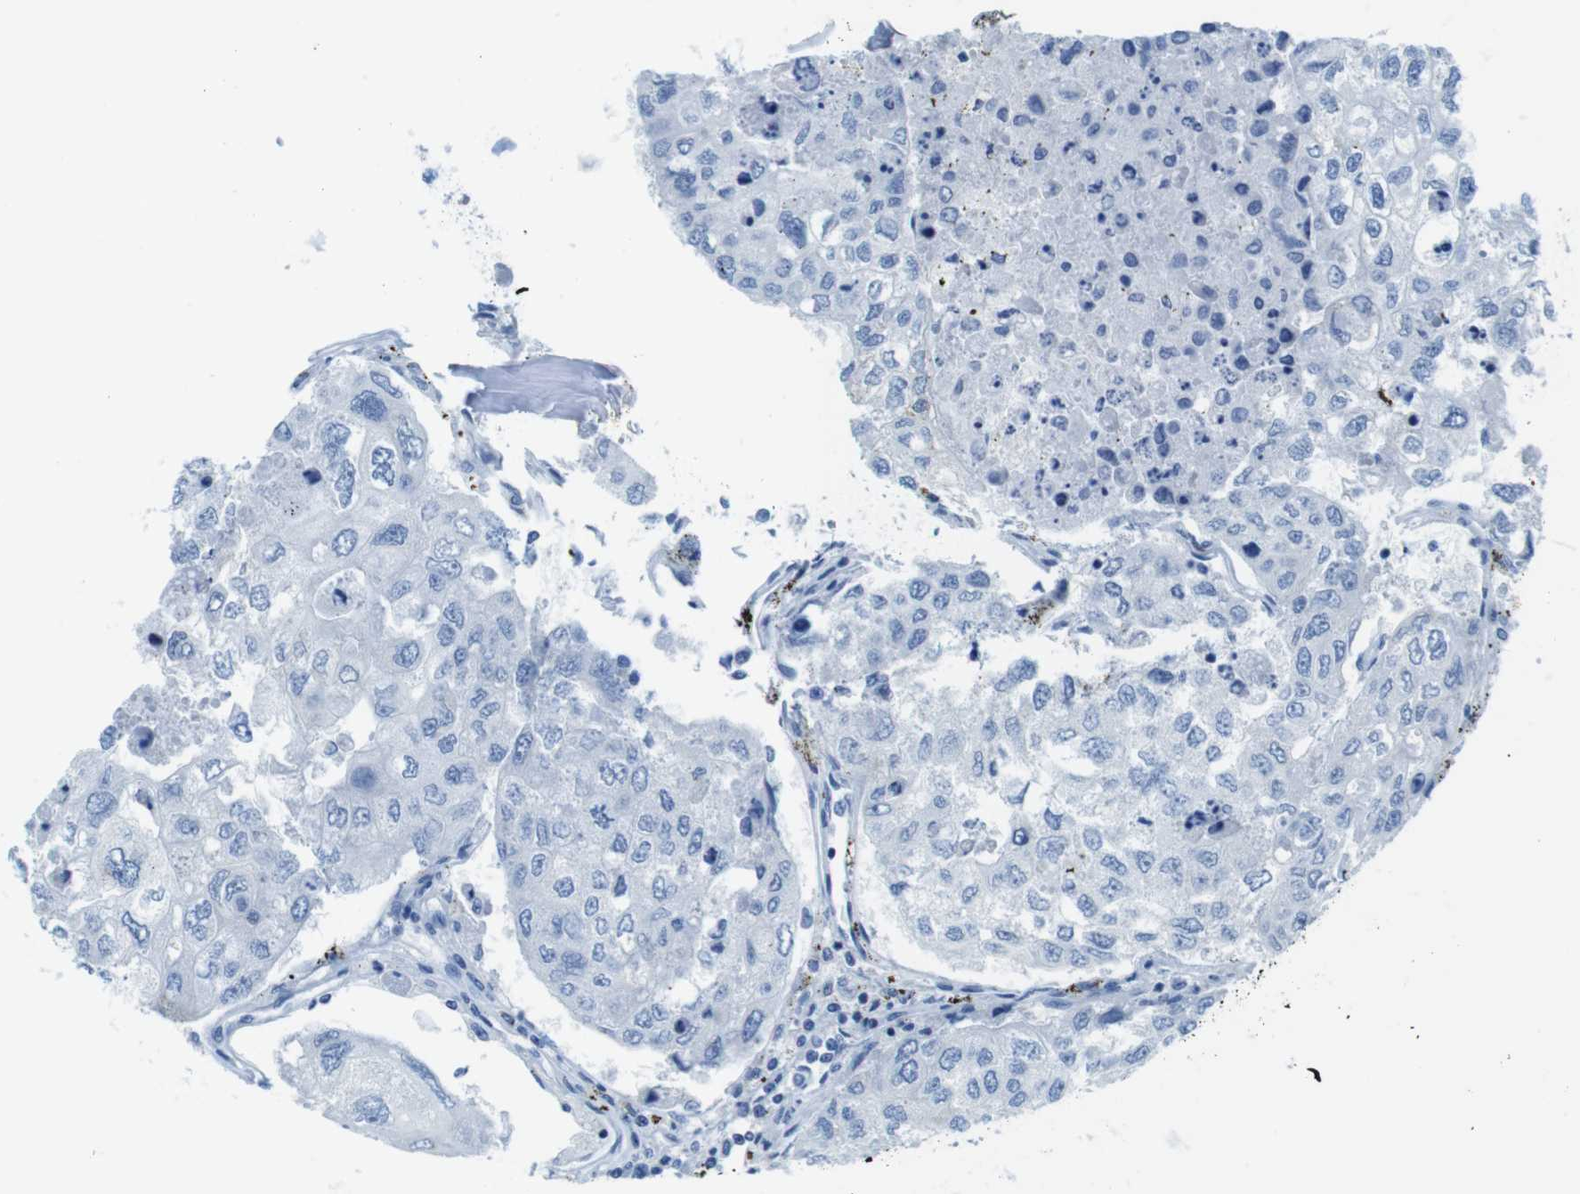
{"staining": {"intensity": "negative", "quantity": "none", "location": "none"}, "tissue": "urothelial cancer", "cell_type": "Tumor cells", "image_type": "cancer", "snomed": [{"axis": "morphology", "description": "Urothelial carcinoma, High grade"}, {"axis": "topography", "description": "Lymph node"}, {"axis": "topography", "description": "Urinary bladder"}], "caption": "A photomicrograph of human urothelial cancer is negative for staining in tumor cells.", "gene": "ASIC5", "patient": {"sex": "male", "age": 51}}